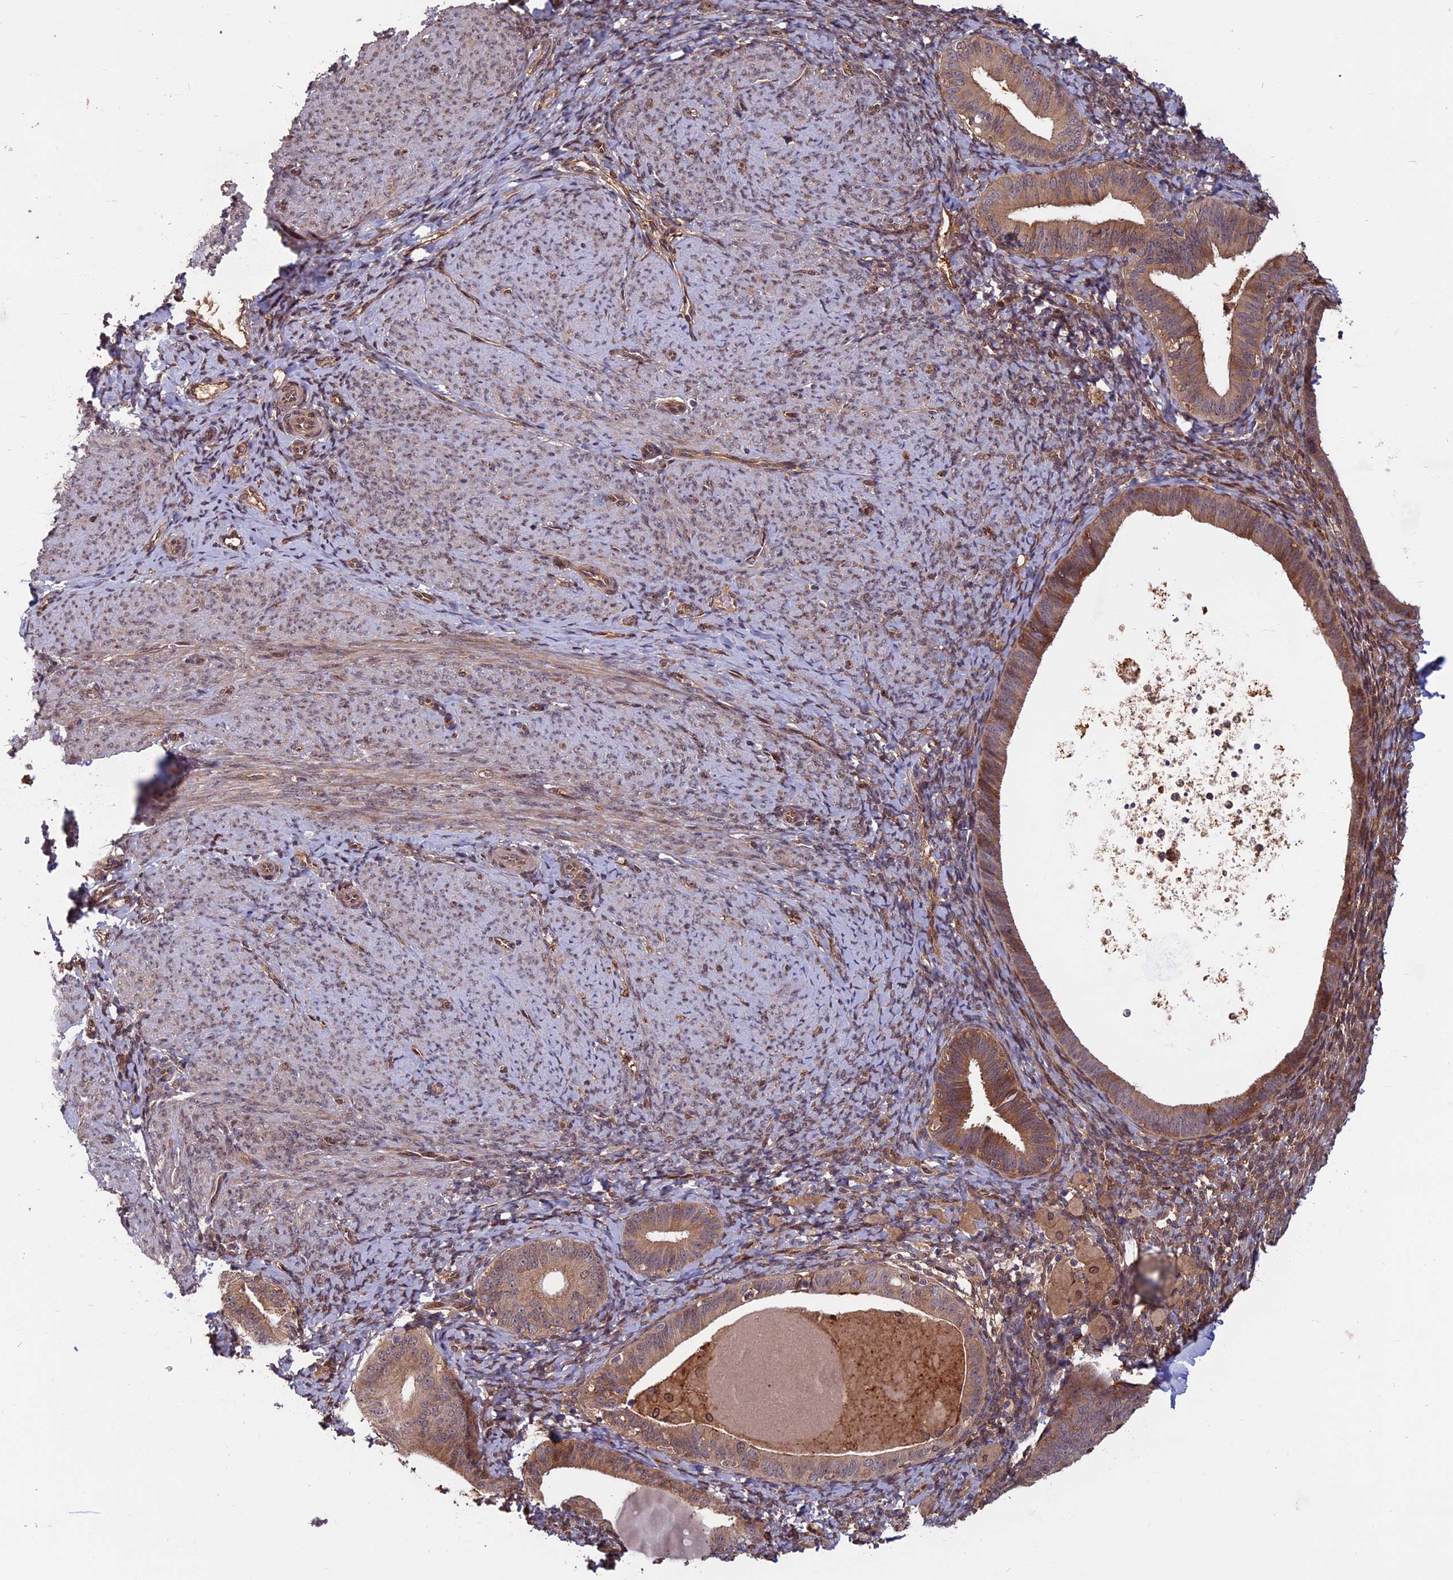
{"staining": {"intensity": "moderate", "quantity": ">75%", "location": "cytoplasmic/membranous"}, "tissue": "endometrium", "cell_type": "Cells in endometrial stroma", "image_type": "normal", "snomed": [{"axis": "morphology", "description": "Normal tissue, NOS"}, {"axis": "topography", "description": "Endometrium"}], "caption": "The micrograph exhibits a brown stain indicating the presence of a protein in the cytoplasmic/membranous of cells in endometrial stroma in endometrium.", "gene": "SPG11", "patient": {"sex": "female", "age": 65}}